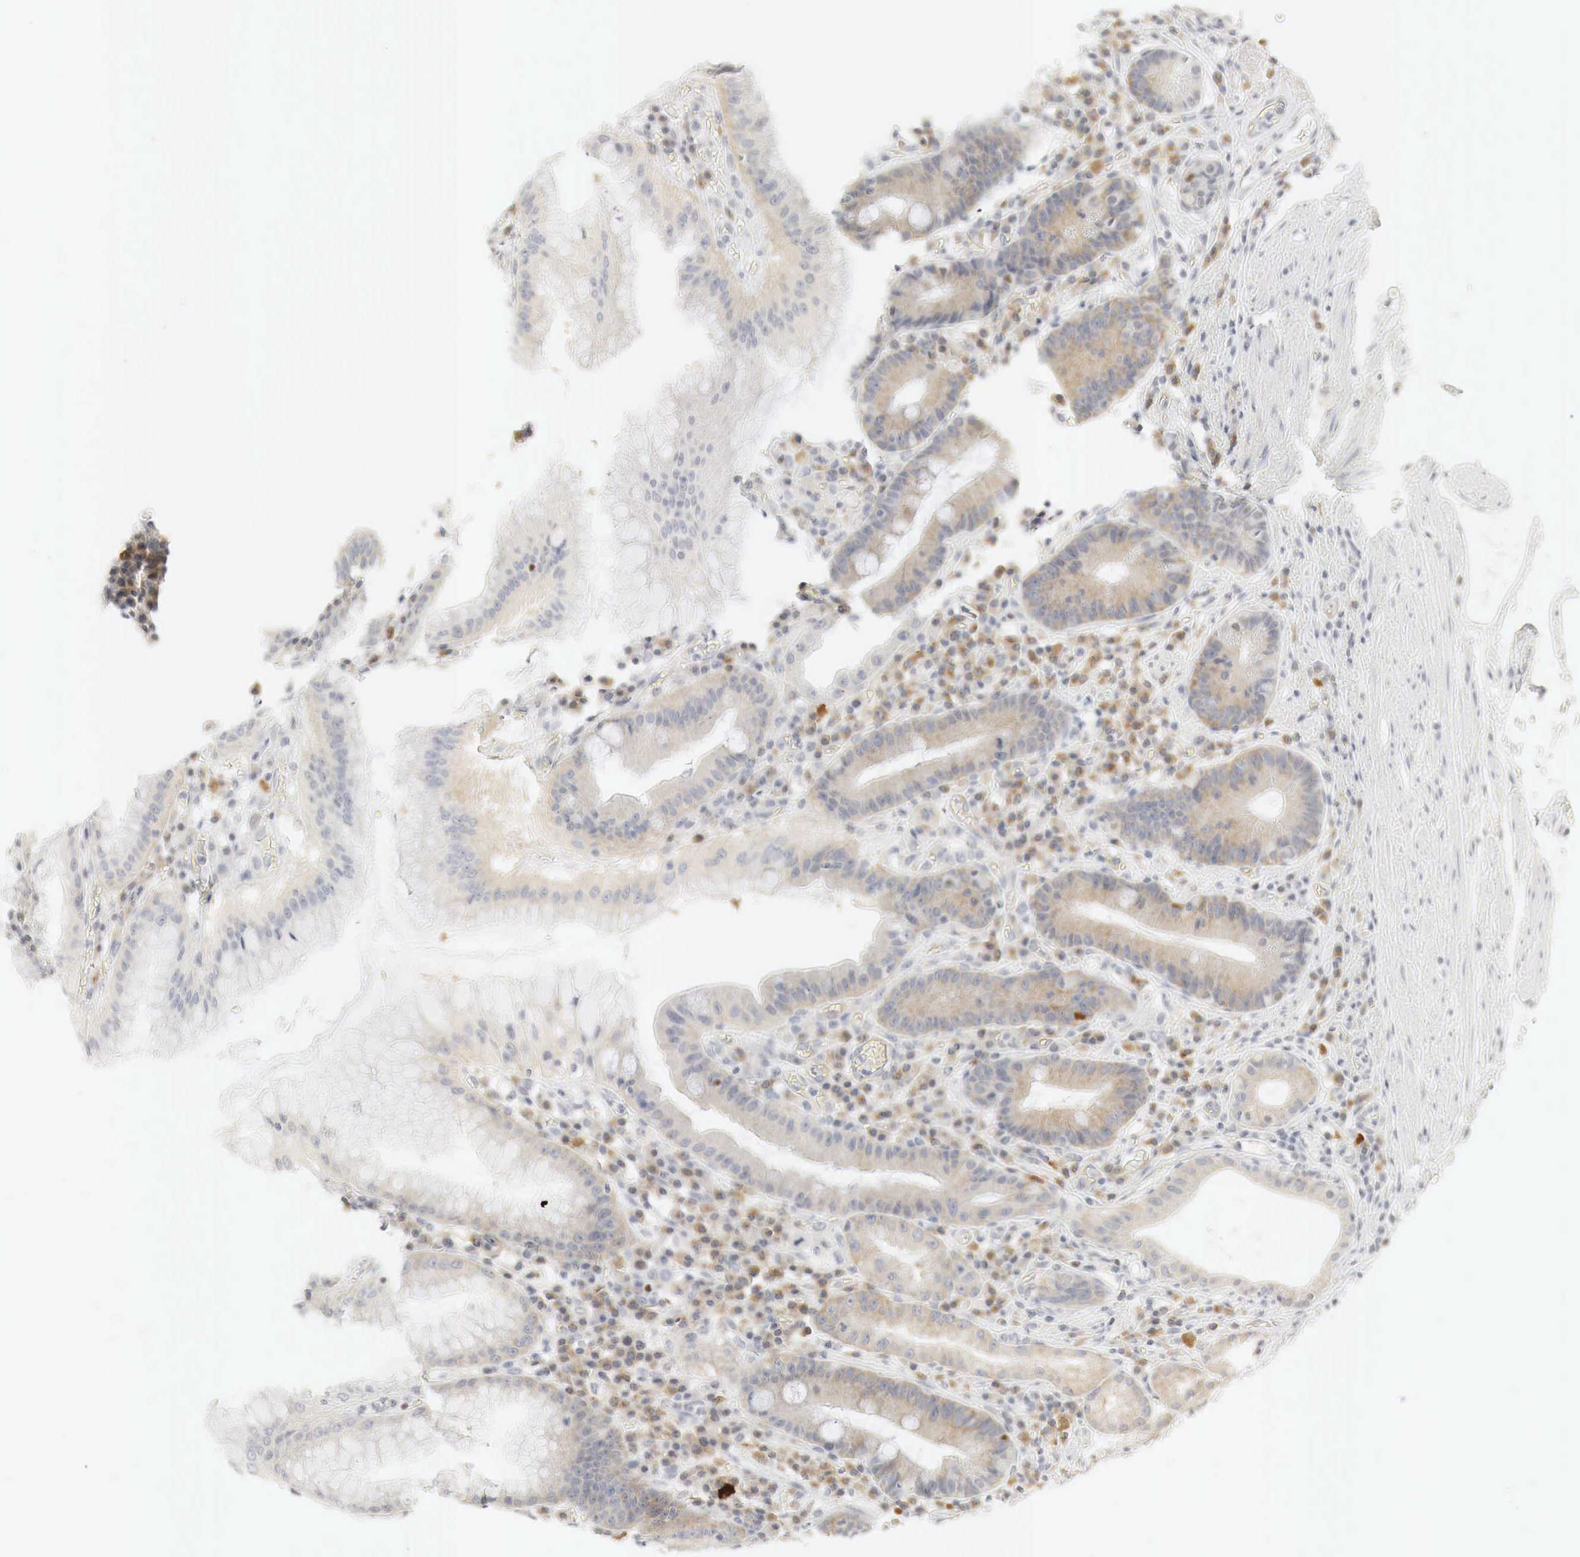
{"staining": {"intensity": "weak", "quantity": "<25%", "location": "cytoplasmic/membranous"}, "tissue": "stomach", "cell_type": "Glandular cells", "image_type": "normal", "snomed": [{"axis": "morphology", "description": "Normal tissue, NOS"}, {"axis": "topography", "description": "Stomach, lower"}], "caption": "IHC of benign stomach shows no positivity in glandular cells.", "gene": "TP63", "patient": {"sex": "male", "age": 58}}